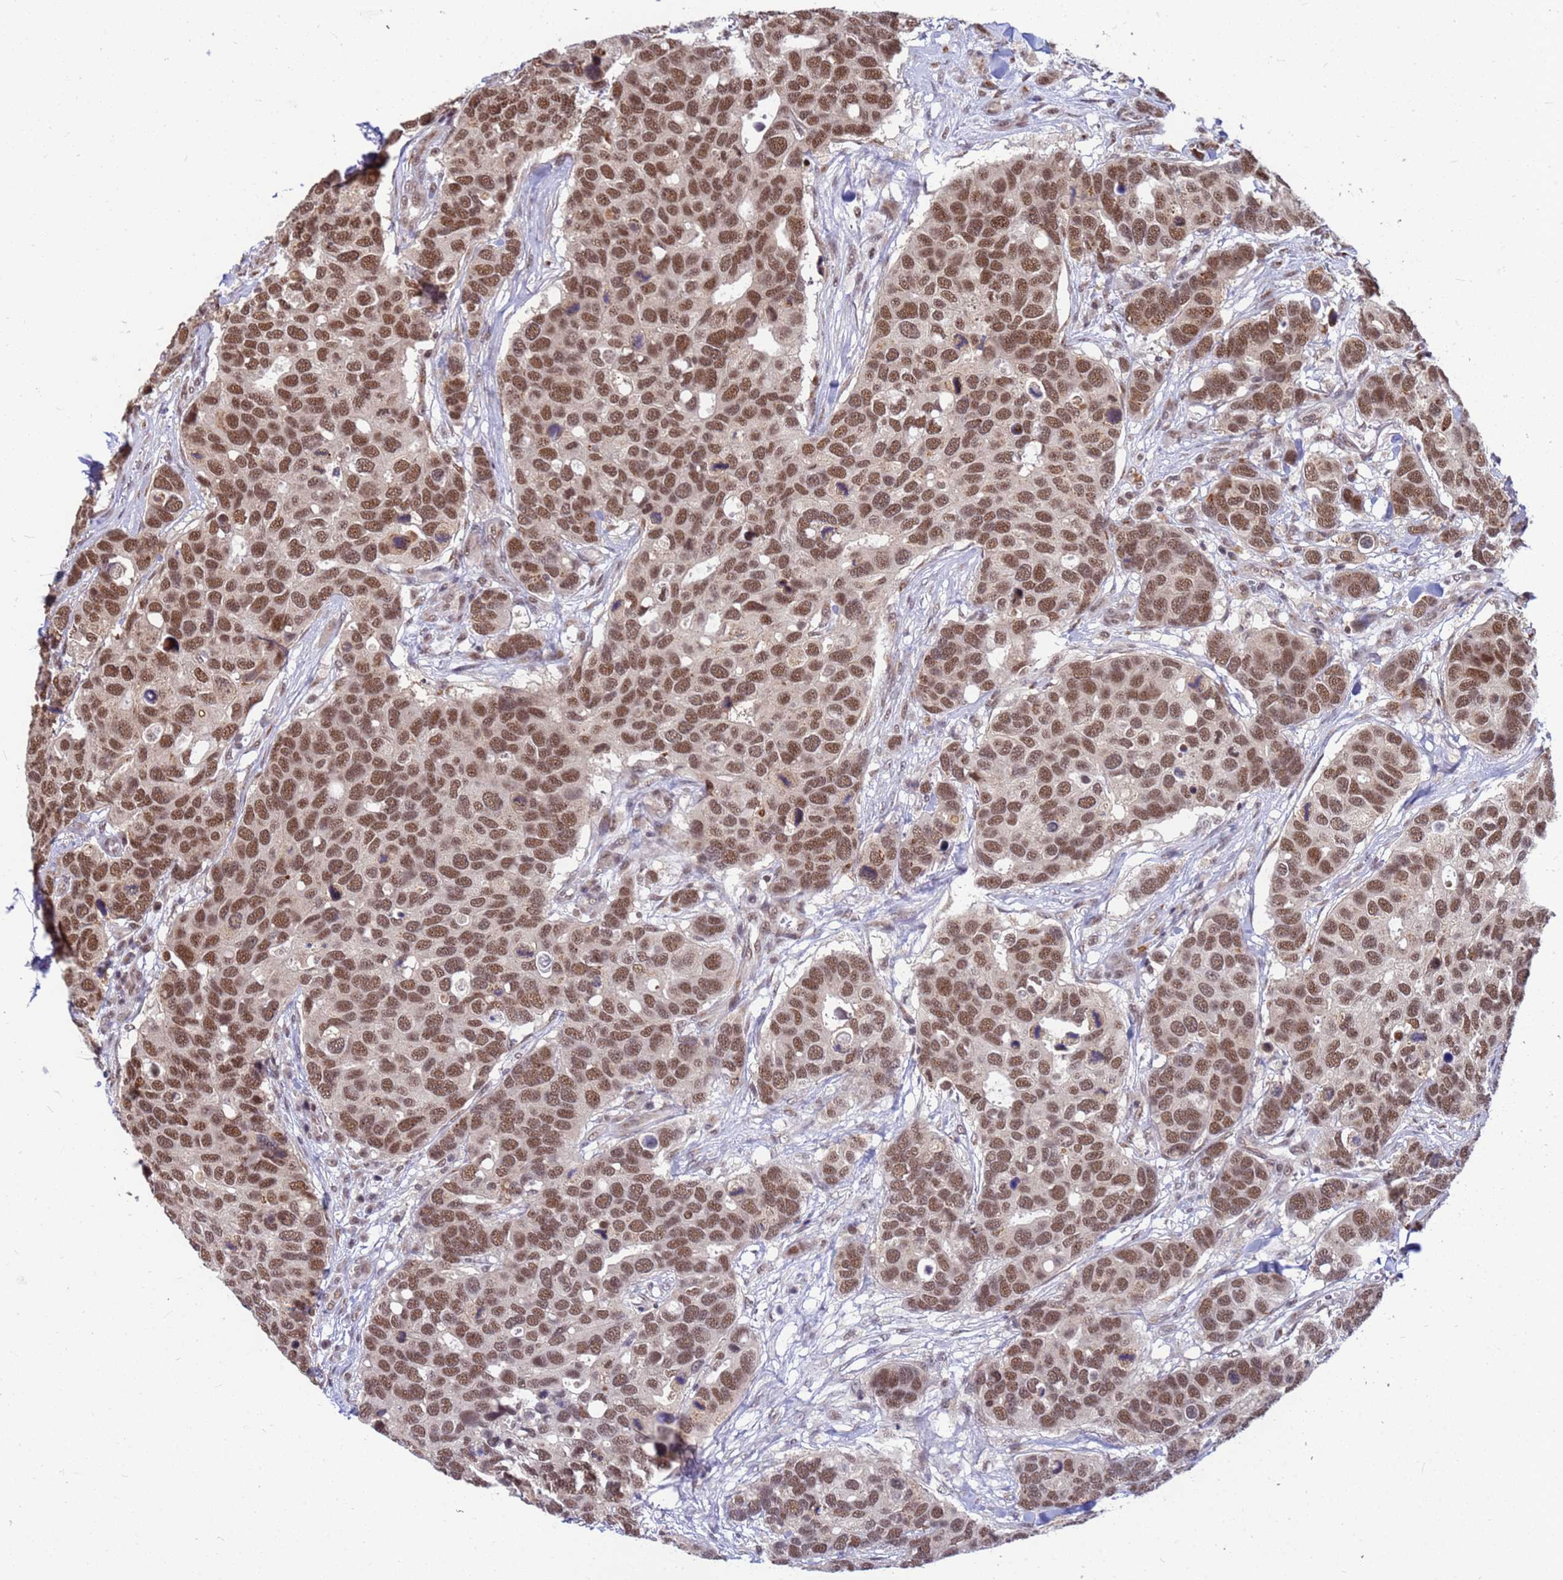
{"staining": {"intensity": "moderate", "quantity": ">75%", "location": "nuclear"}, "tissue": "breast cancer", "cell_type": "Tumor cells", "image_type": "cancer", "snomed": [{"axis": "morphology", "description": "Duct carcinoma"}, {"axis": "topography", "description": "Breast"}], "caption": "Human breast cancer (intraductal carcinoma) stained for a protein (brown) shows moderate nuclear positive positivity in approximately >75% of tumor cells.", "gene": "NCBP2", "patient": {"sex": "female", "age": 83}}